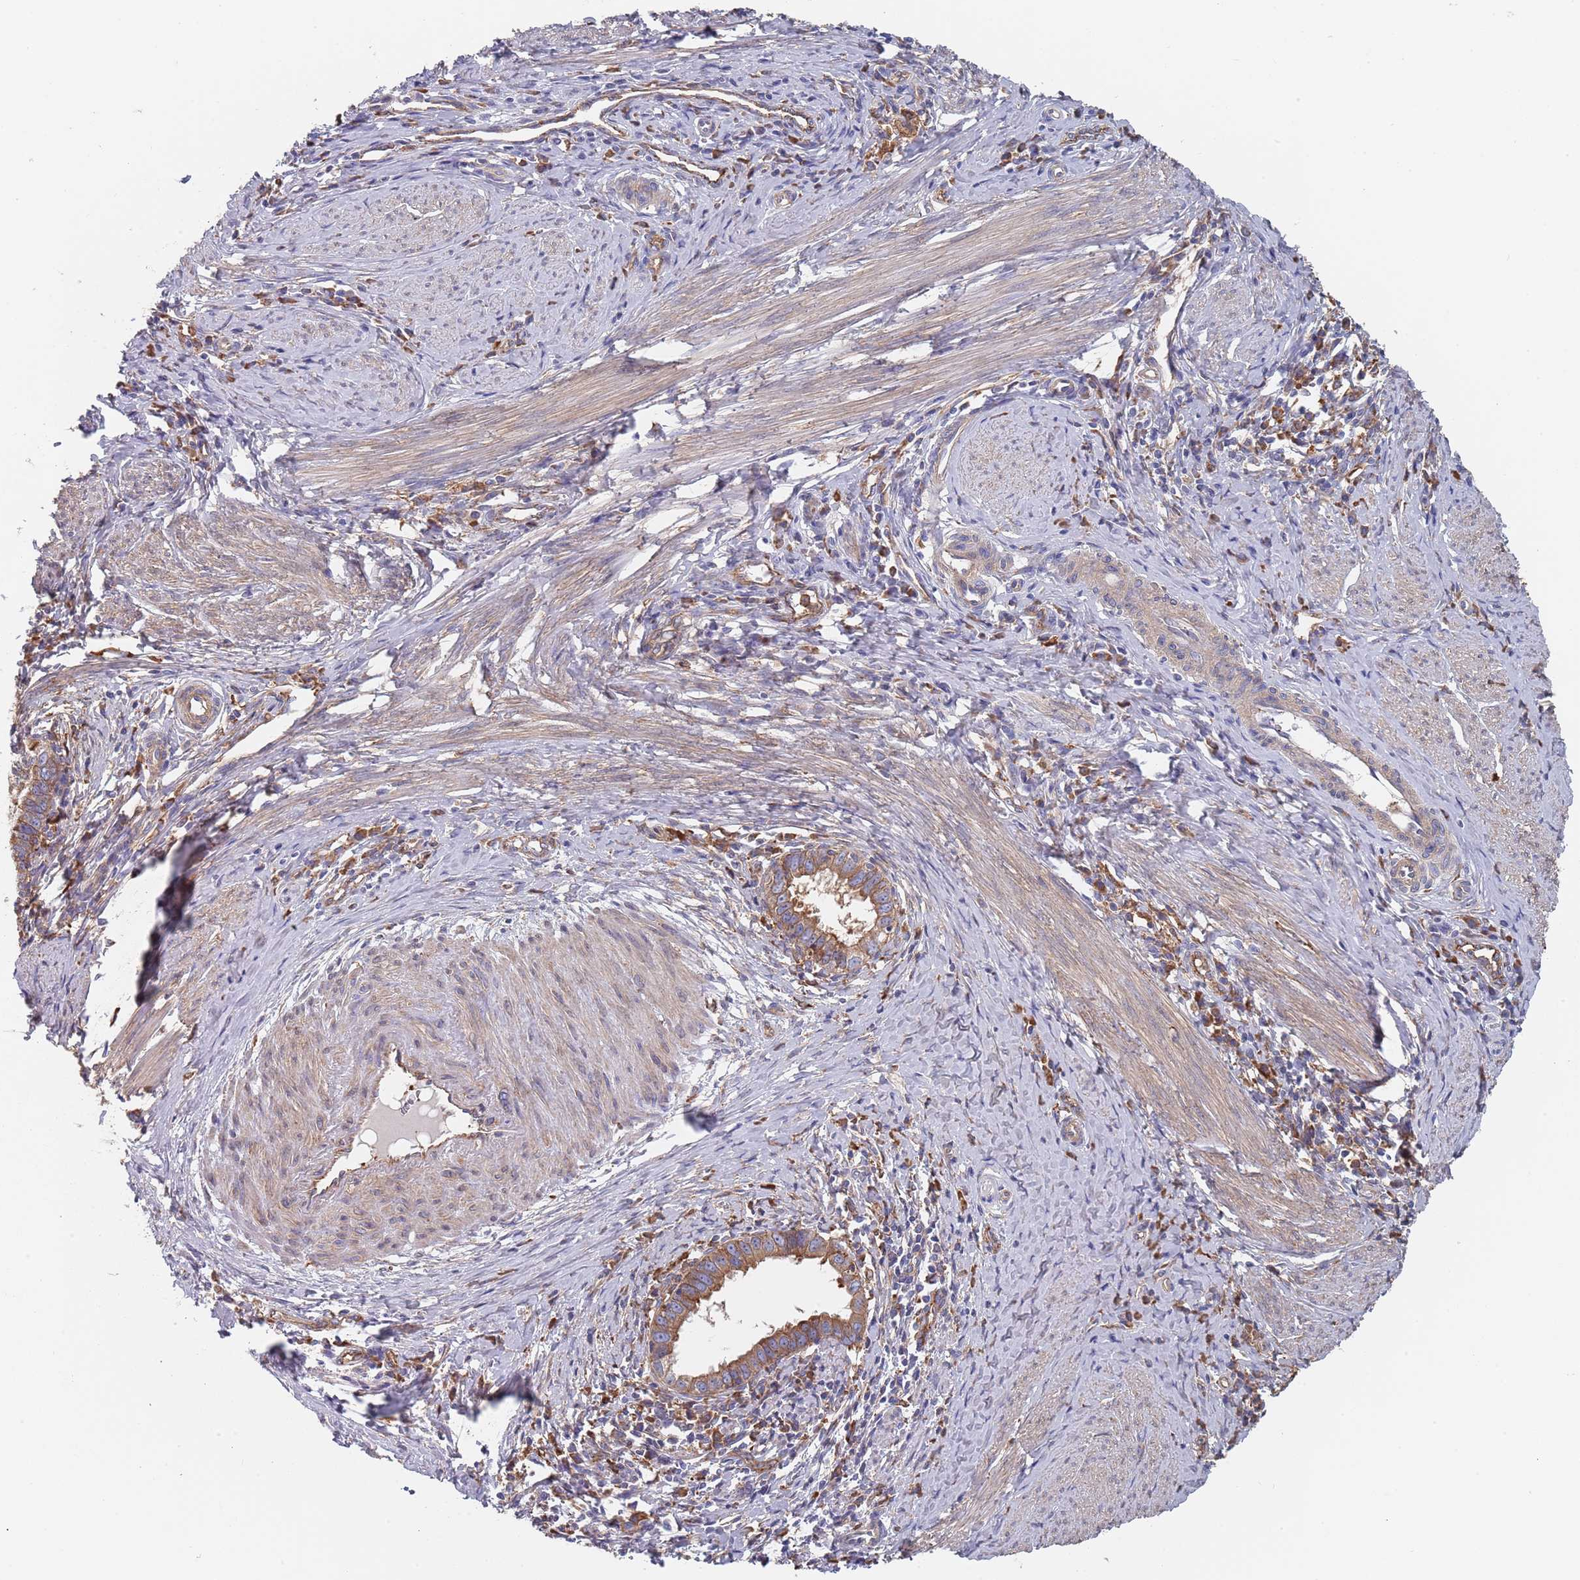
{"staining": {"intensity": "moderate", "quantity": ">75%", "location": "cytoplasmic/membranous"}, "tissue": "cervical cancer", "cell_type": "Tumor cells", "image_type": "cancer", "snomed": [{"axis": "morphology", "description": "Adenocarcinoma, NOS"}, {"axis": "topography", "description": "Cervix"}], "caption": "Moderate cytoplasmic/membranous positivity for a protein is present in approximately >75% of tumor cells of cervical adenocarcinoma using immunohistochemistry (IHC).", "gene": "DCUN1D3", "patient": {"sex": "female", "age": 36}}